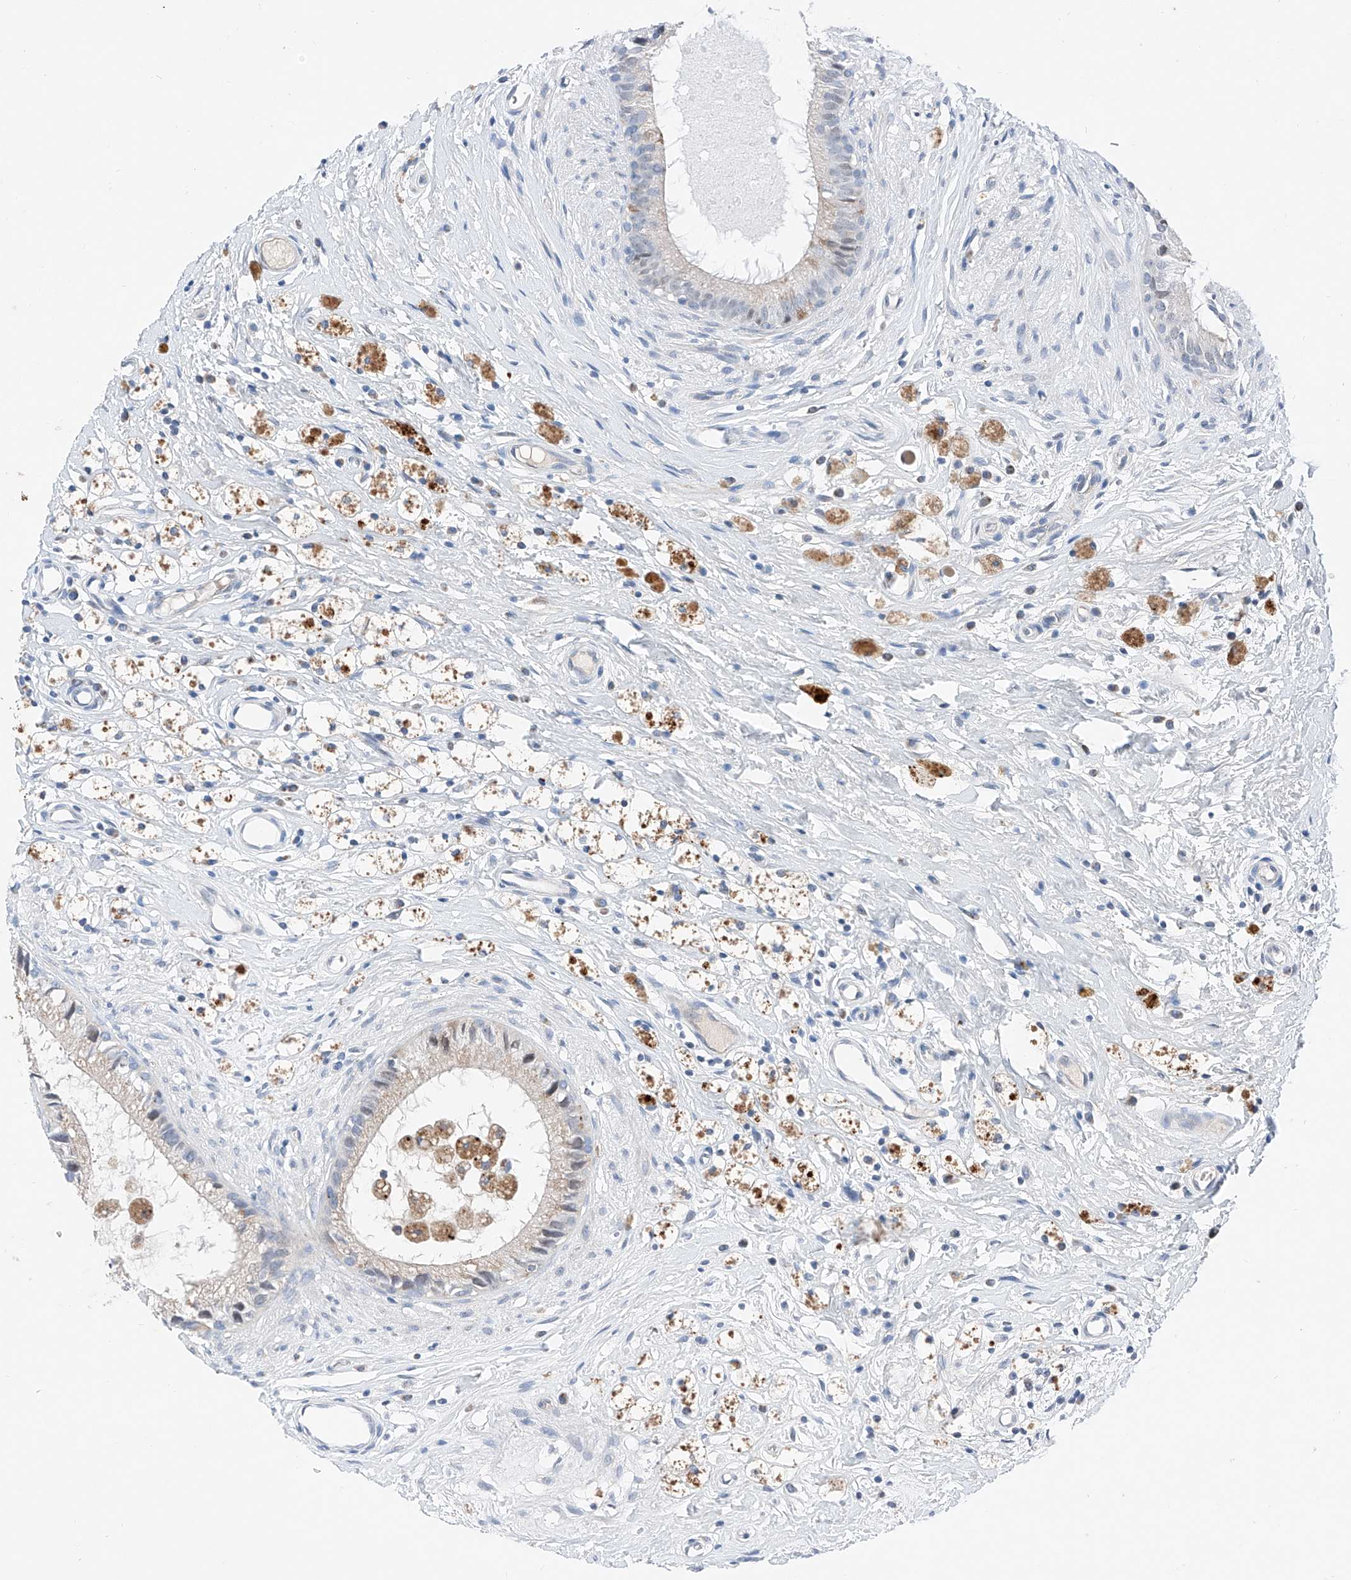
{"staining": {"intensity": "negative", "quantity": "none", "location": "none"}, "tissue": "epididymis", "cell_type": "Glandular cells", "image_type": "normal", "snomed": [{"axis": "morphology", "description": "Normal tissue, NOS"}, {"axis": "topography", "description": "Epididymis"}], "caption": "The photomicrograph exhibits no staining of glandular cells in normal epididymis.", "gene": "MRAP", "patient": {"sex": "male", "age": 80}}